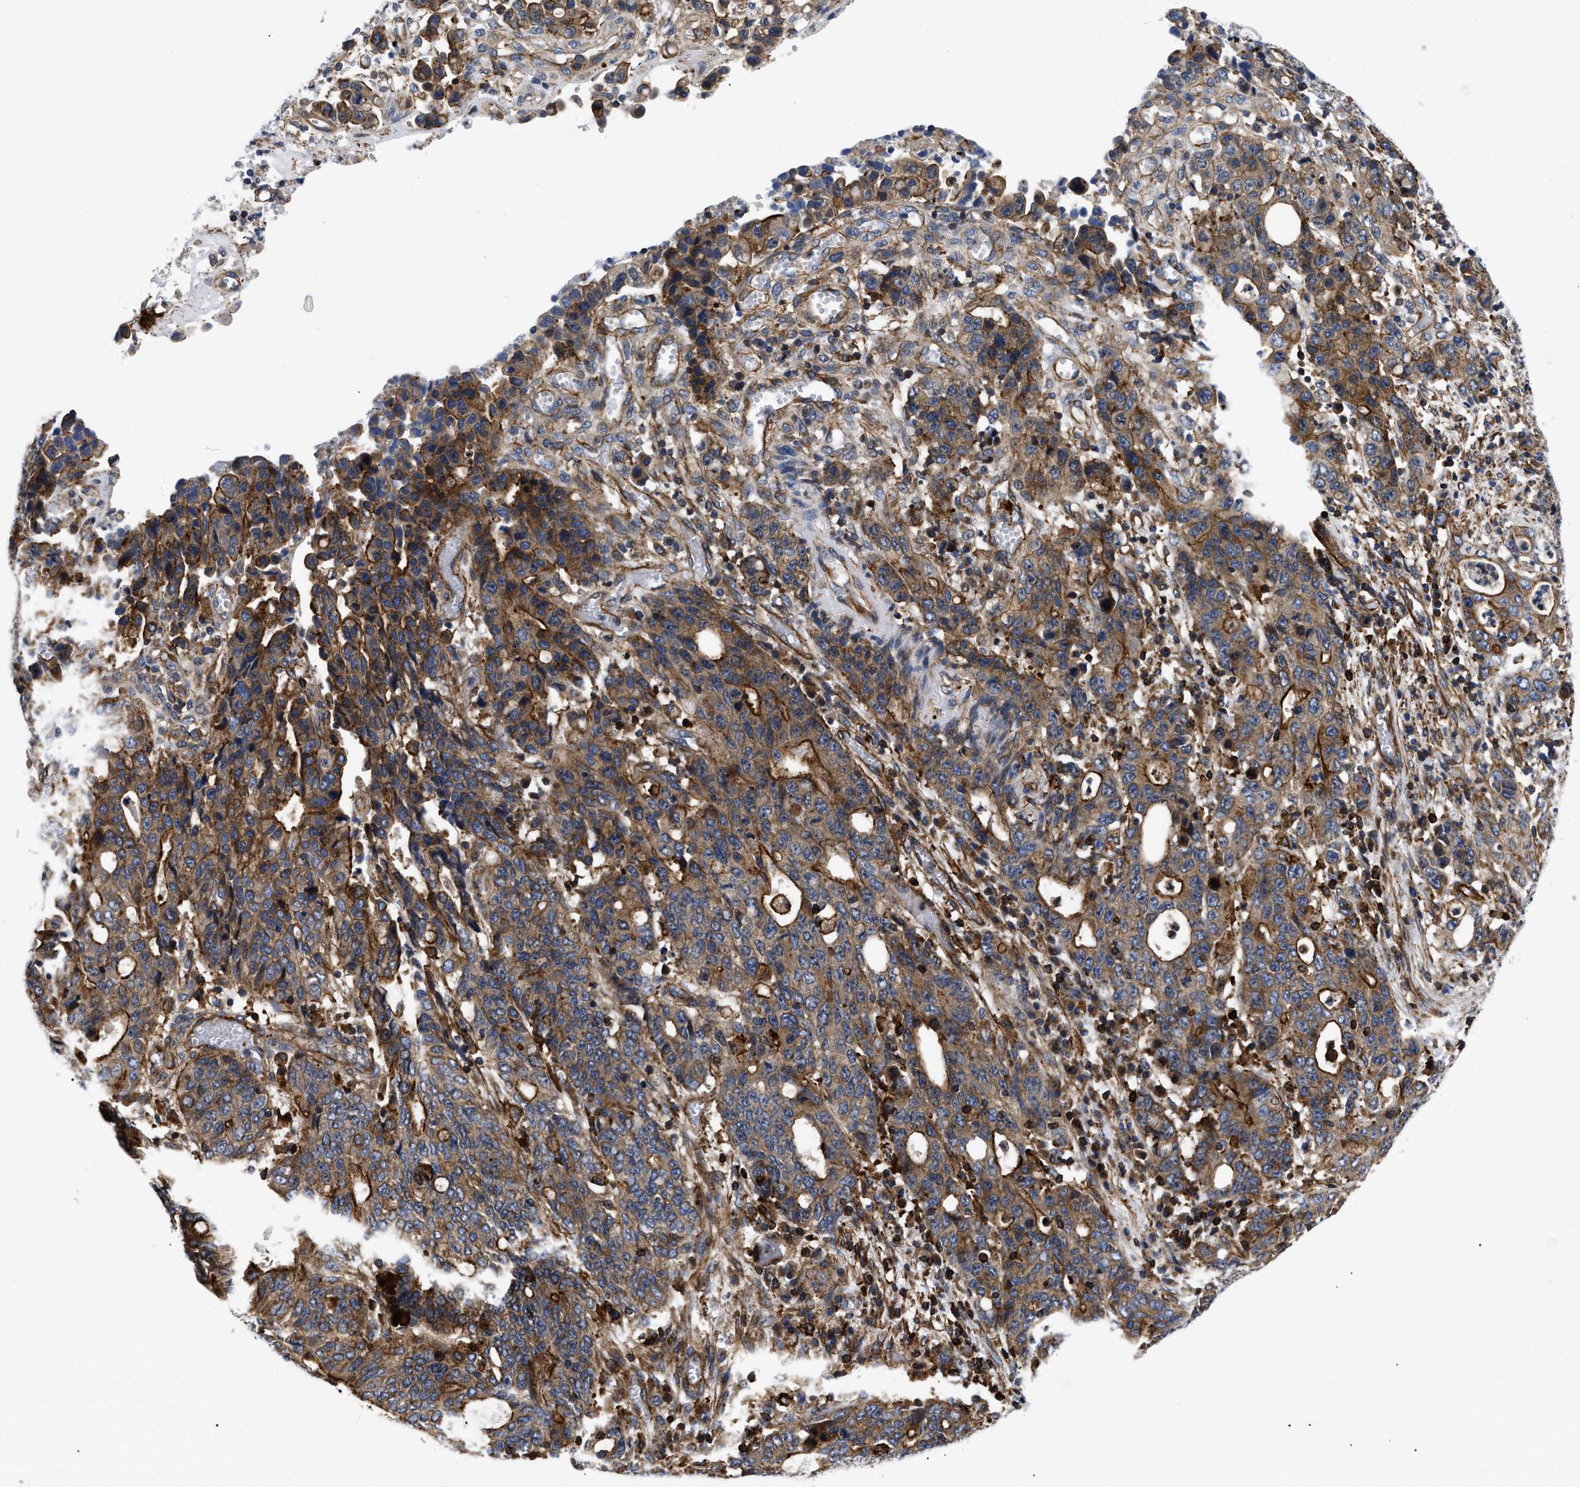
{"staining": {"intensity": "strong", "quantity": ">75%", "location": "cytoplasmic/membranous"}, "tissue": "stomach cancer", "cell_type": "Tumor cells", "image_type": "cancer", "snomed": [{"axis": "morphology", "description": "Adenocarcinoma, NOS"}, {"axis": "topography", "description": "Stomach, upper"}], "caption": "DAB immunohistochemical staining of stomach adenocarcinoma reveals strong cytoplasmic/membranous protein expression in approximately >75% of tumor cells.", "gene": "SPAST", "patient": {"sex": "male", "age": 69}}